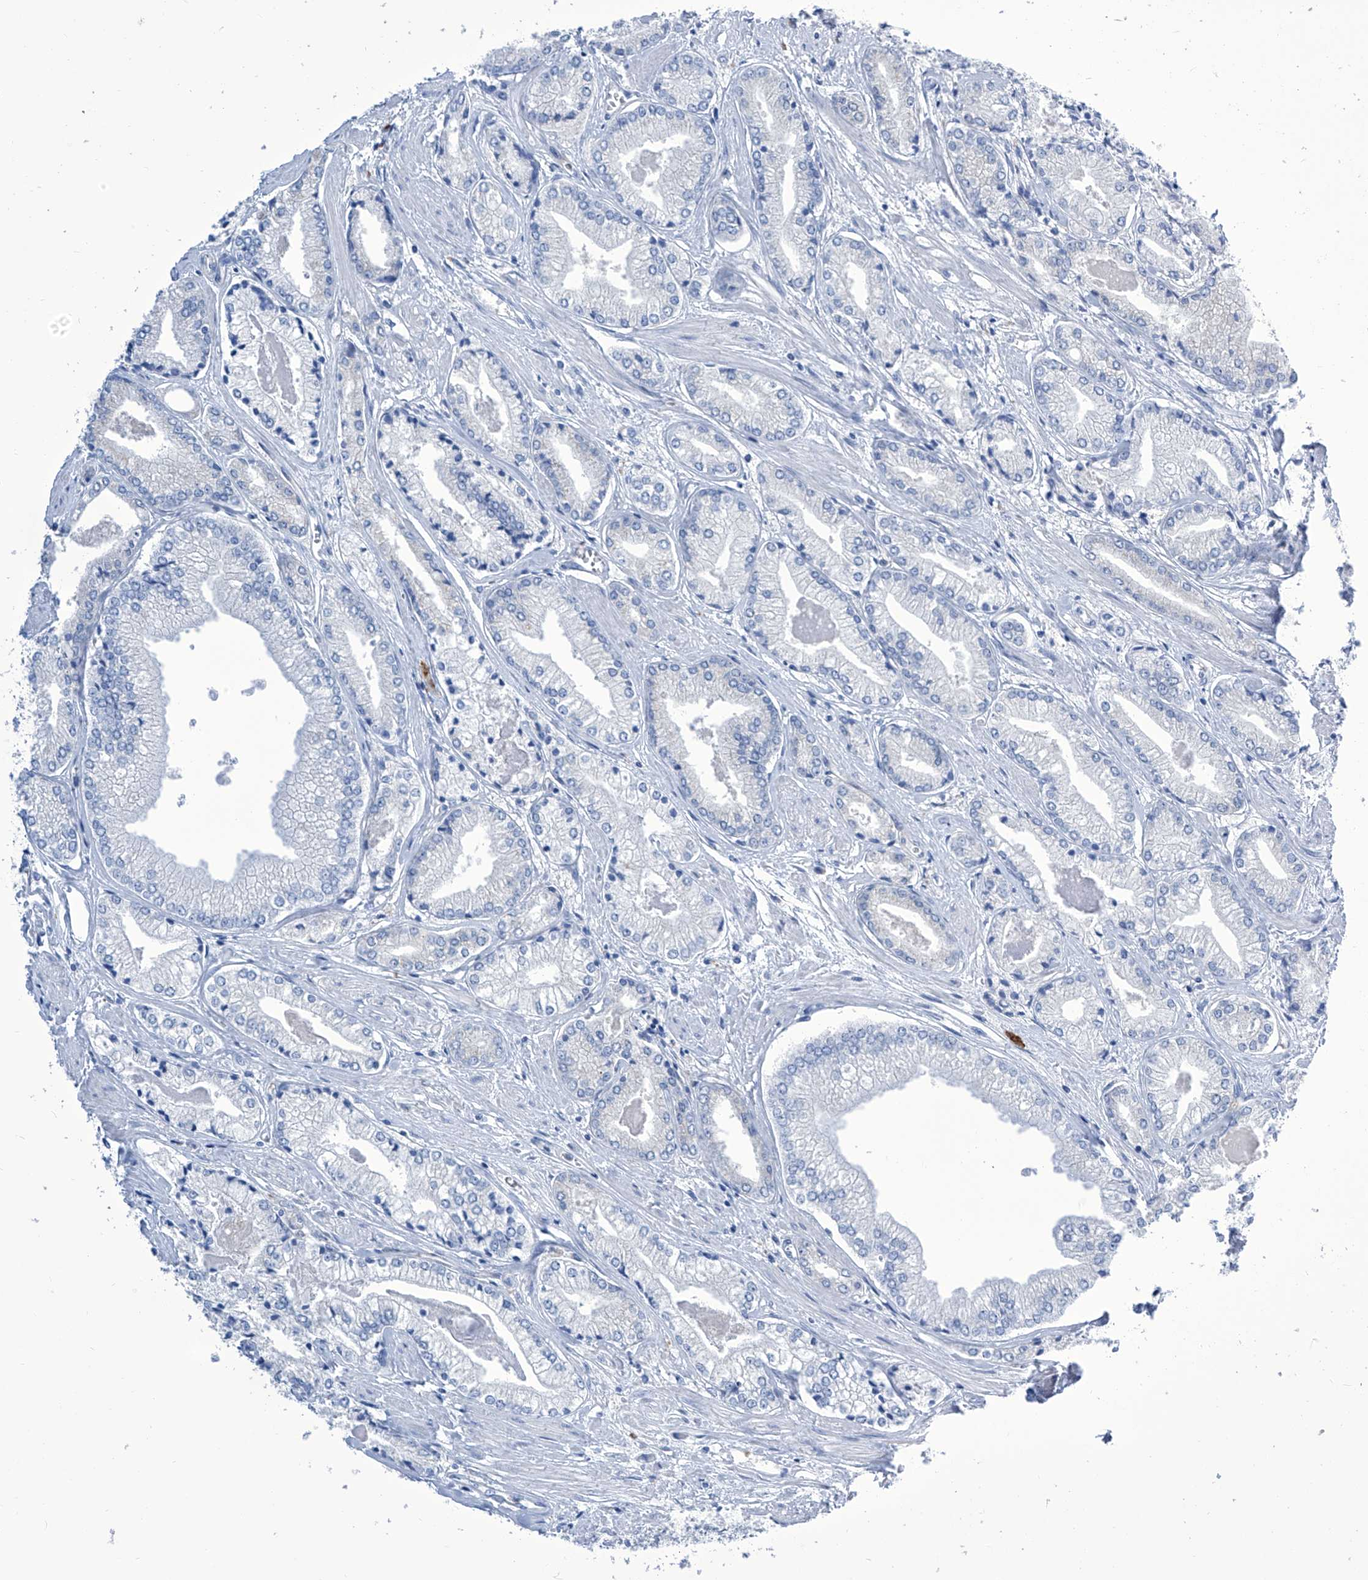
{"staining": {"intensity": "negative", "quantity": "none", "location": "none"}, "tissue": "prostate cancer", "cell_type": "Tumor cells", "image_type": "cancer", "snomed": [{"axis": "morphology", "description": "Adenocarcinoma, Low grade"}, {"axis": "topography", "description": "Prostate"}], "caption": "Immunohistochemical staining of human adenocarcinoma (low-grade) (prostate) shows no significant expression in tumor cells.", "gene": "IMPA2", "patient": {"sex": "male", "age": 60}}